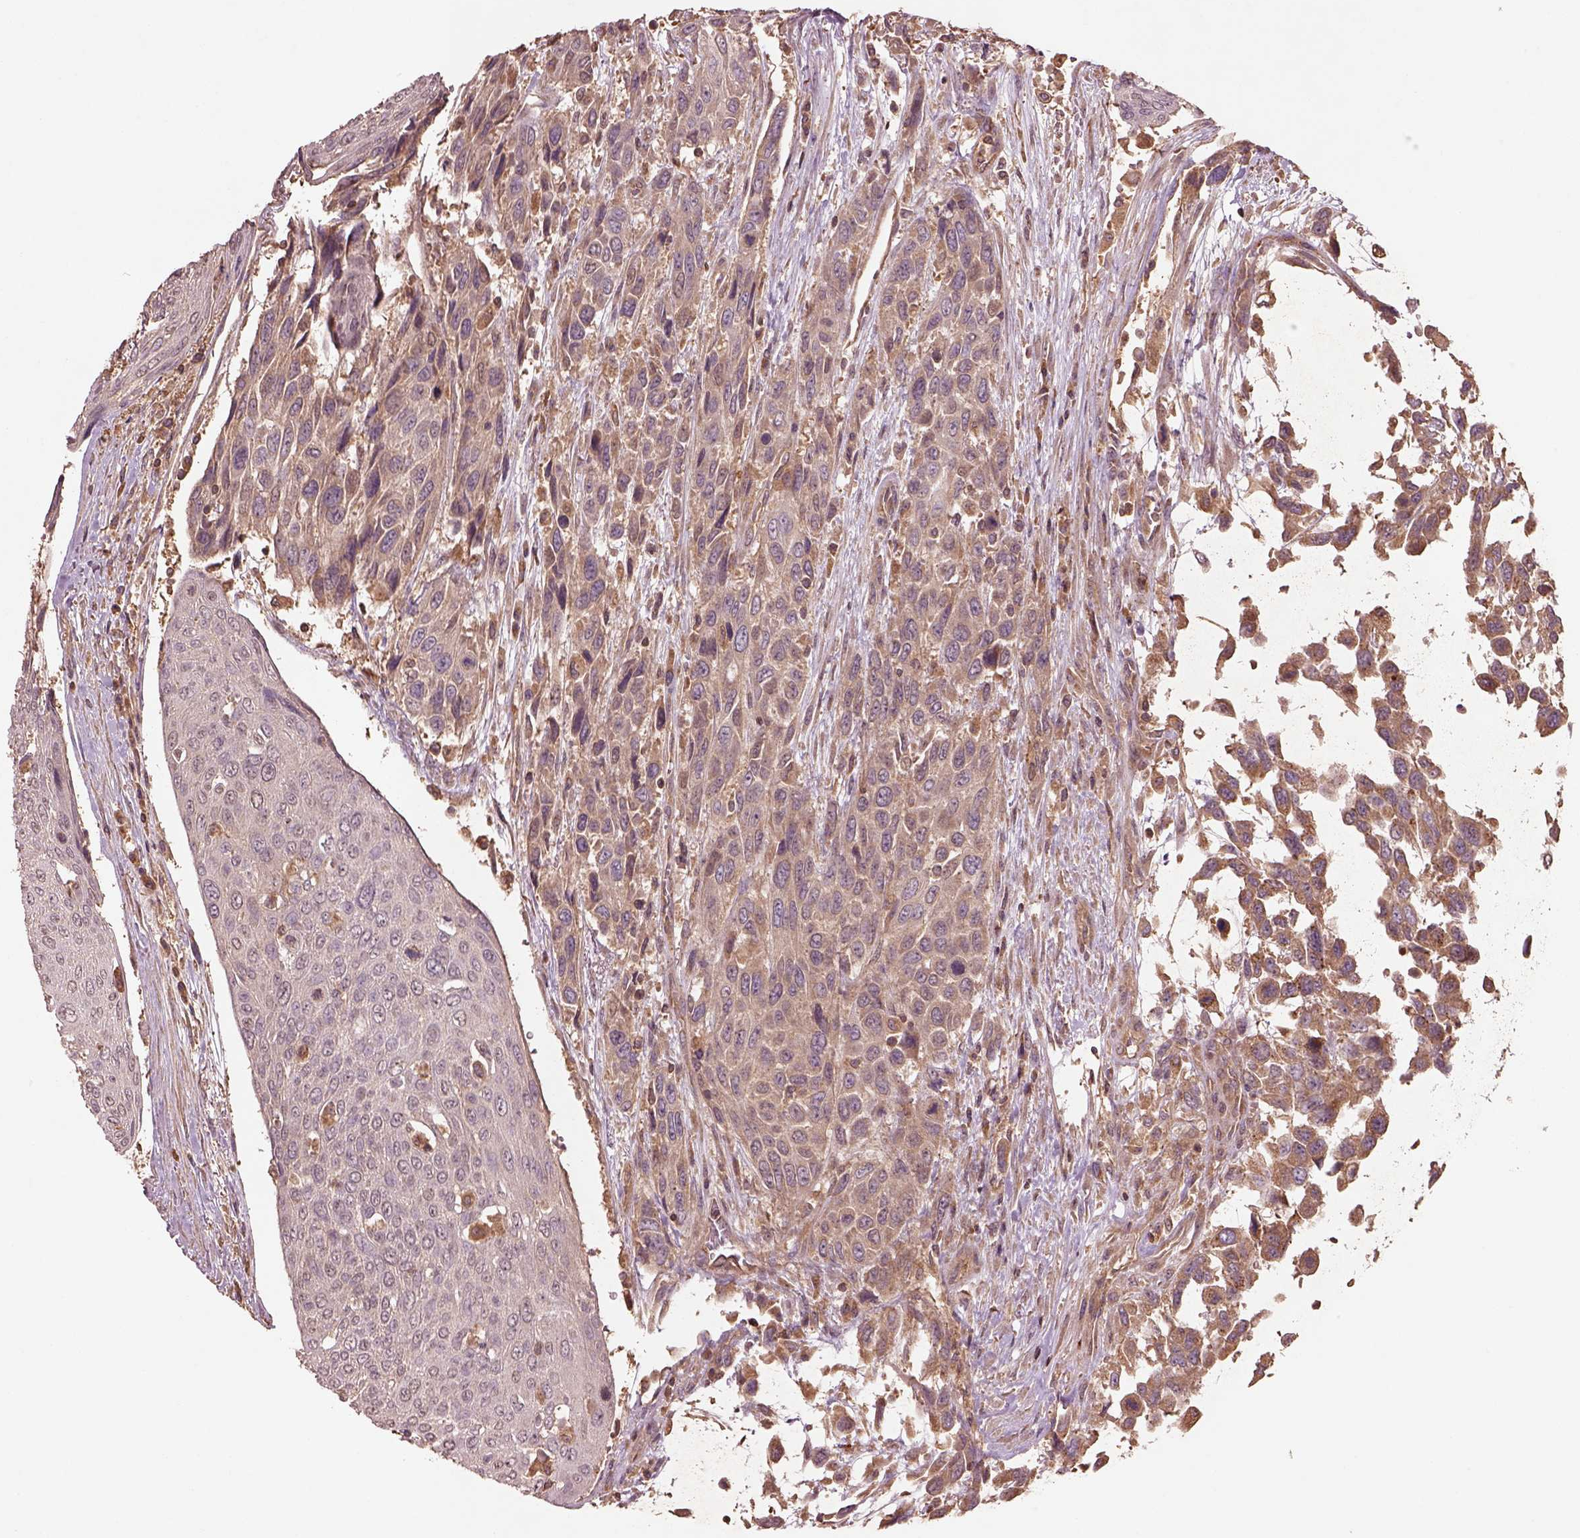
{"staining": {"intensity": "moderate", "quantity": "25%-75%", "location": "cytoplasmic/membranous"}, "tissue": "urothelial cancer", "cell_type": "Tumor cells", "image_type": "cancer", "snomed": [{"axis": "morphology", "description": "Urothelial carcinoma, High grade"}, {"axis": "topography", "description": "Urinary bladder"}], "caption": "IHC image of neoplastic tissue: urothelial cancer stained using immunohistochemistry displays medium levels of moderate protein expression localized specifically in the cytoplasmic/membranous of tumor cells, appearing as a cytoplasmic/membranous brown color.", "gene": "TRADD", "patient": {"sex": "female", "age": 70}}